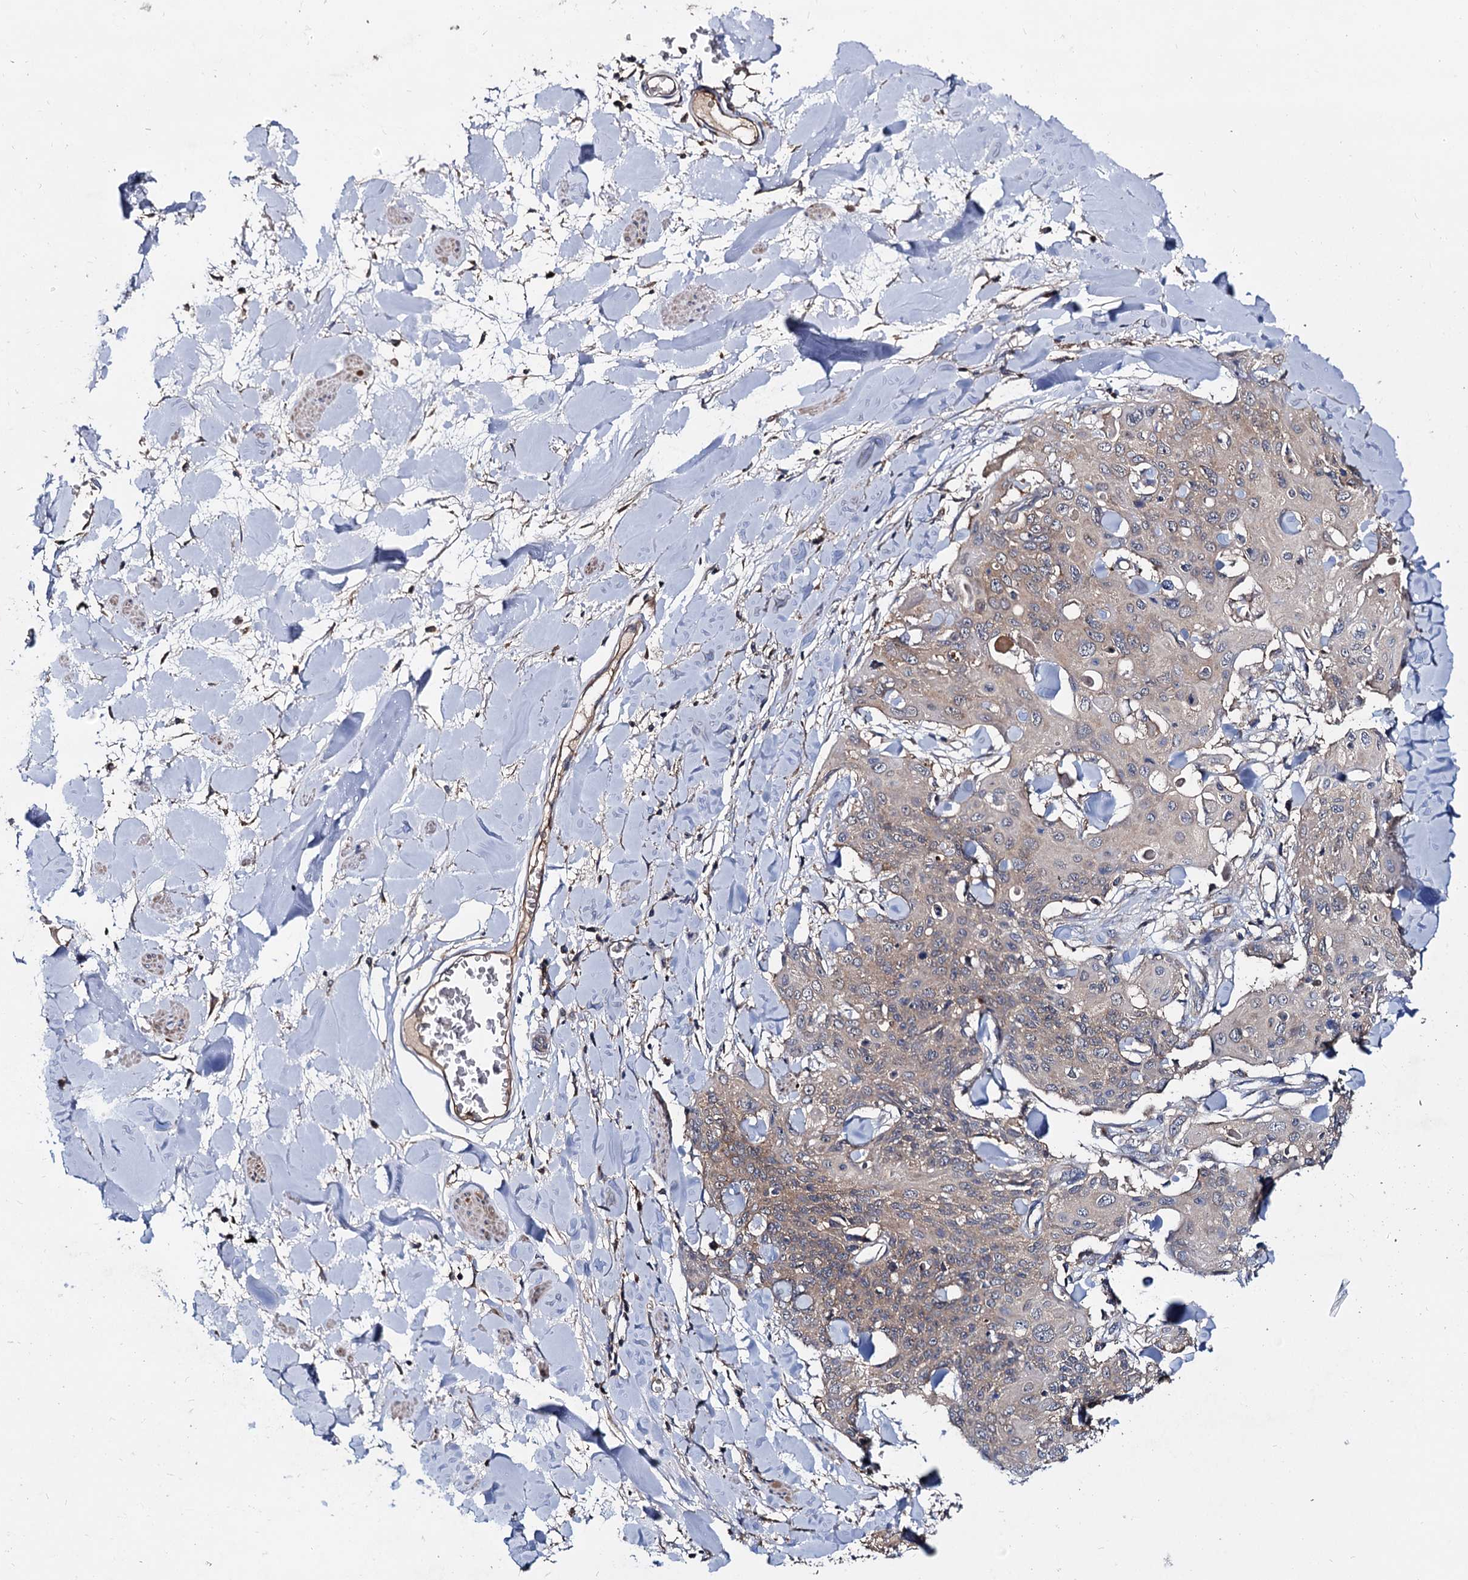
{"staining": {"intensity": "weak", "quantity": ">75%", "location": "cytoplasmic/membranous"}, "tissue": "skin cancer", "cell_type": "Tumor cells", "image_type": "cancer", "snomed": [{"axis": "morphology", "description": "Squamous cell carcinoma, NOS"}, {"axis": "topography", "description": "Skin"}, {"axis": "topography", "description": "Vulva"}], "caption": "Human skin cancer (squamous cell carcinoma) stained with a protein marker shows weak staining in tumor cells.", "gene": "CEP192", "patient": {"sex": "female", "age": 85}}